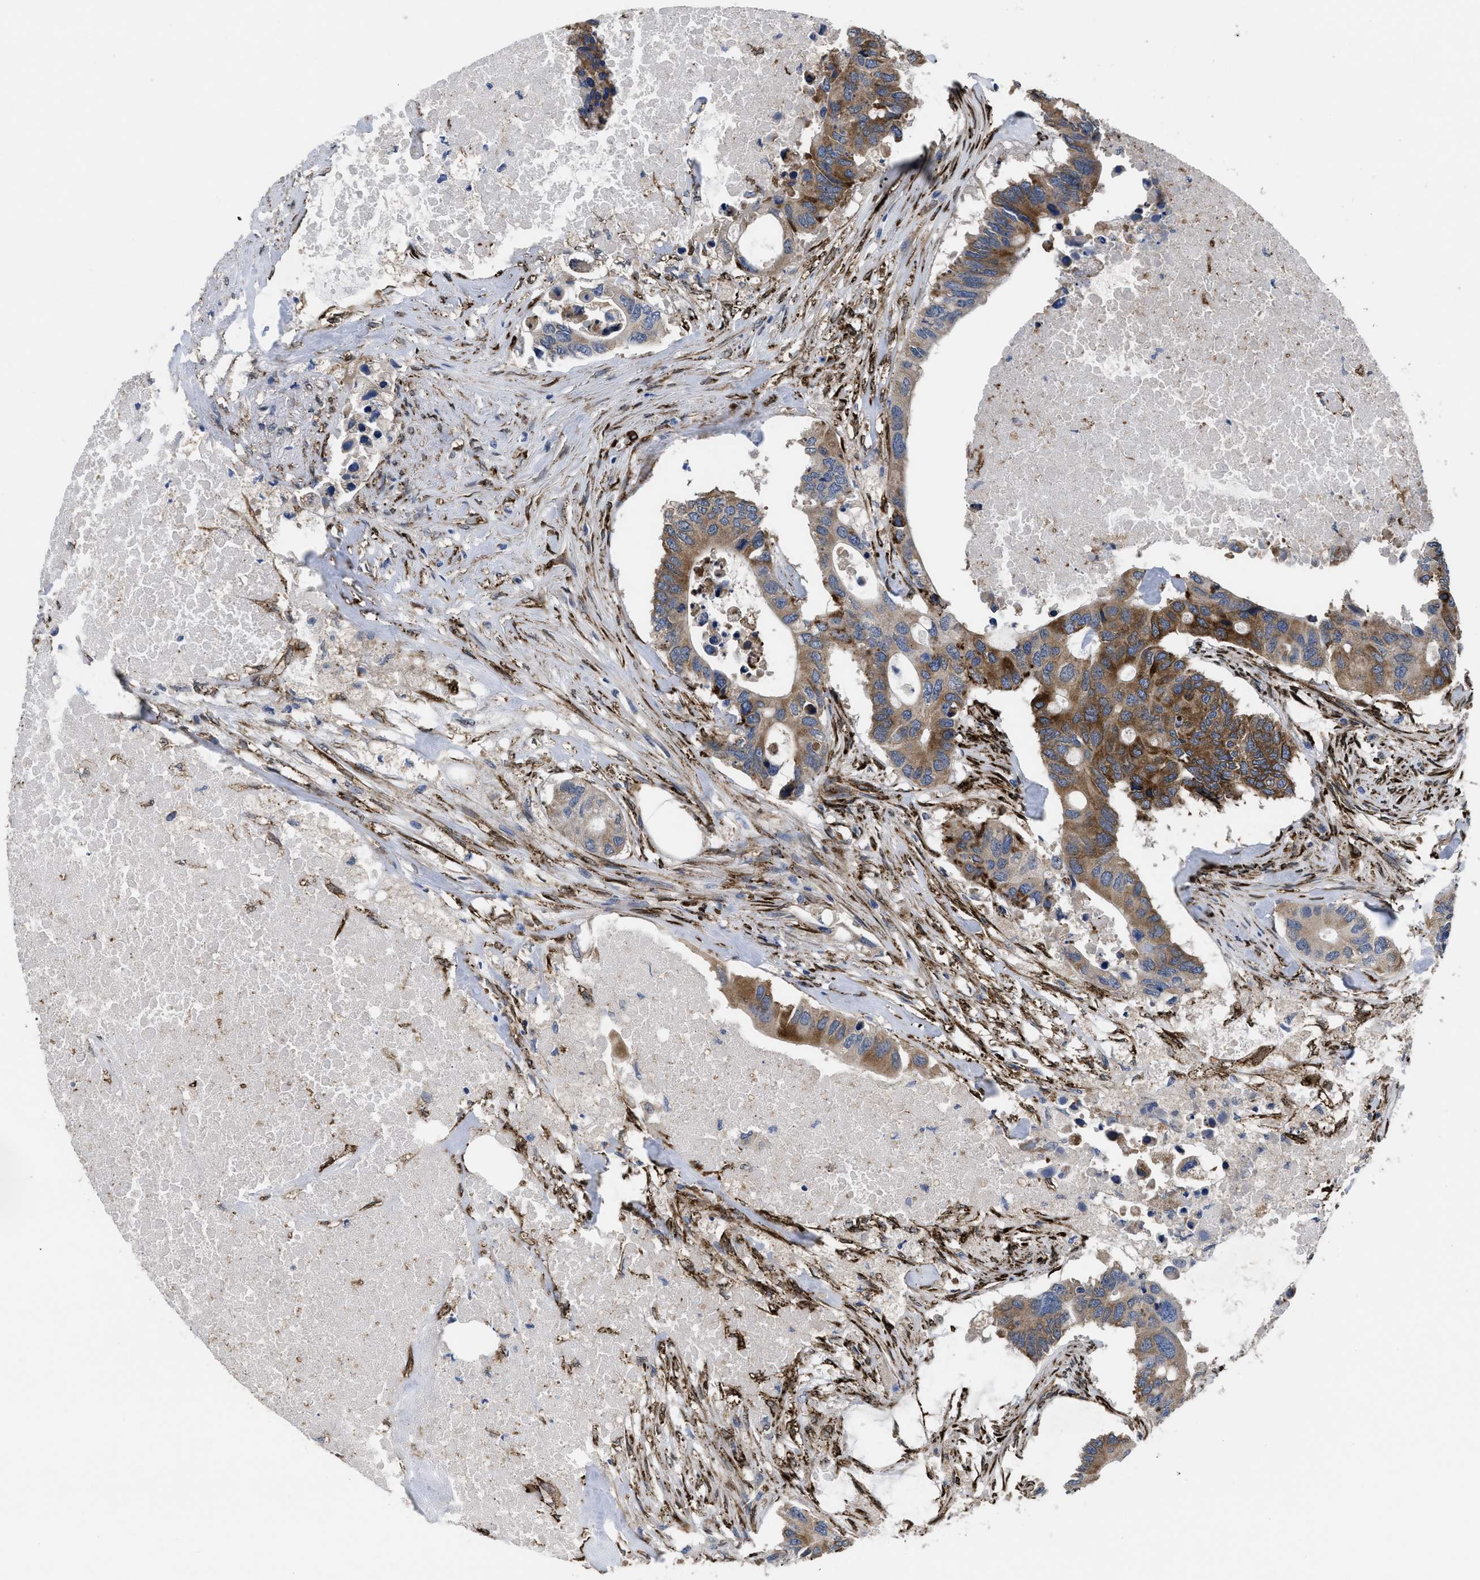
{"staining": {"intensity": "moderate", "quantity": ">75%", "location": "cytoplasmic/membranous"}, "tissue": "colorectal cancer", "cell_type": "Tumor cells", "image_type": "cancer", "snomed": [{"axis": "morphology", "description": "Adenocarcinoma, NOS"}, {"axis": "topography", "description": "Colon"}], "caption": "Human colorectal cancer (adenocarcinoma) stained with a brown dye demonstrates moderate cytoplasmic/membranous positive staining in about >75% of tumor cells.", "gene": "SQLE", "patient": {"sex": "male", "age": 71}}